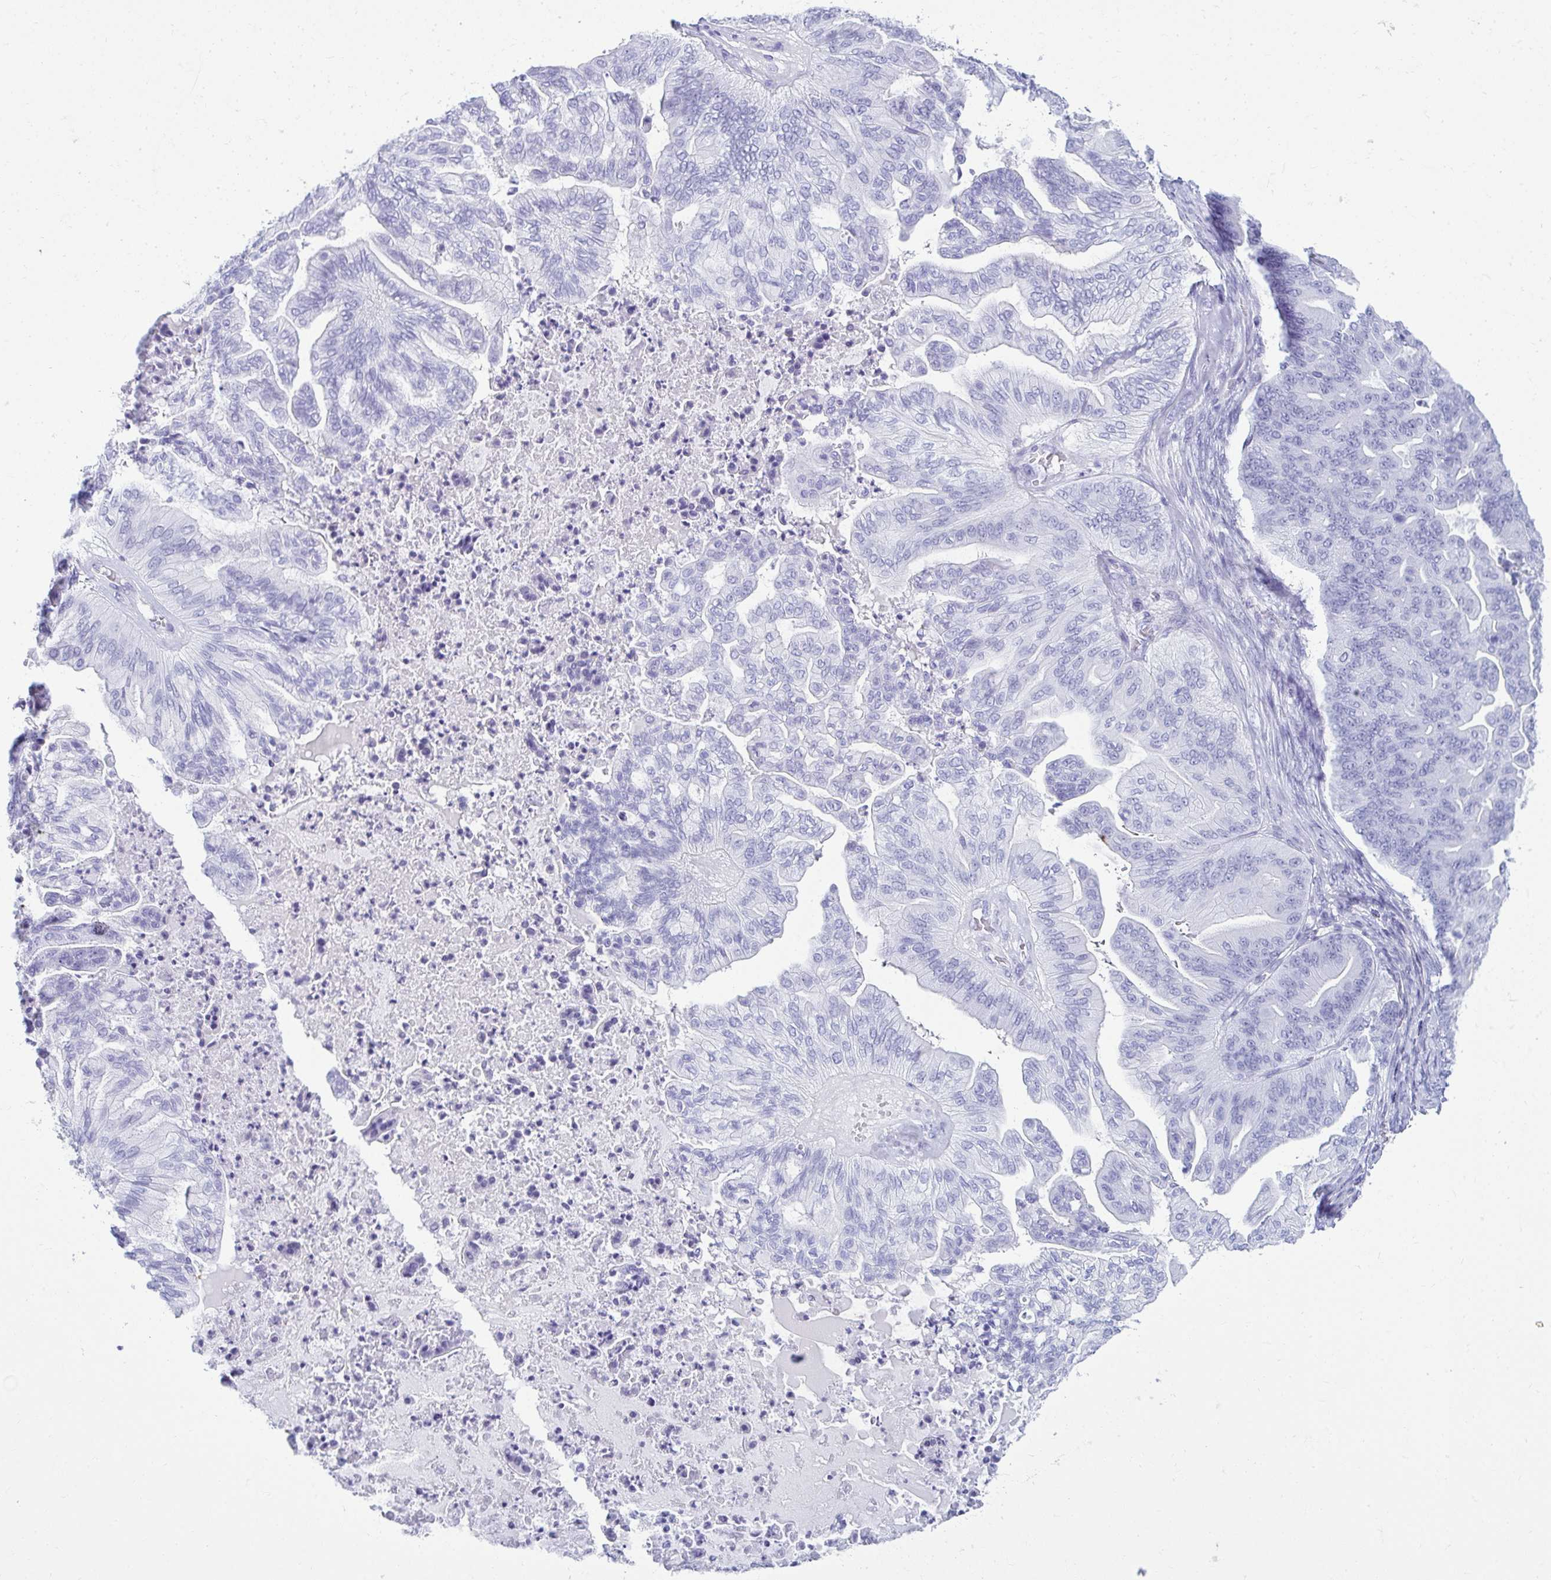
{"staining": {"intensity": "negative", "quantity": "none", "location": "none"}, "tissue": "ovarian cancer", "cell_type": "Tumor cells", "image_type": "cancer", "snomed": [{"axis": "morphology", "description": "Cystadenocarcinoma, mucinous, NOS"}, {"axis": "topography", "description": "Ovary"}], "caption": "Histopathology image shows no significant protein staining in tumor cells of mucinous cystadenocarcinoma (ovarian).", "gene": "CLGN", "patient": {"sex": "female", "age": 67}}